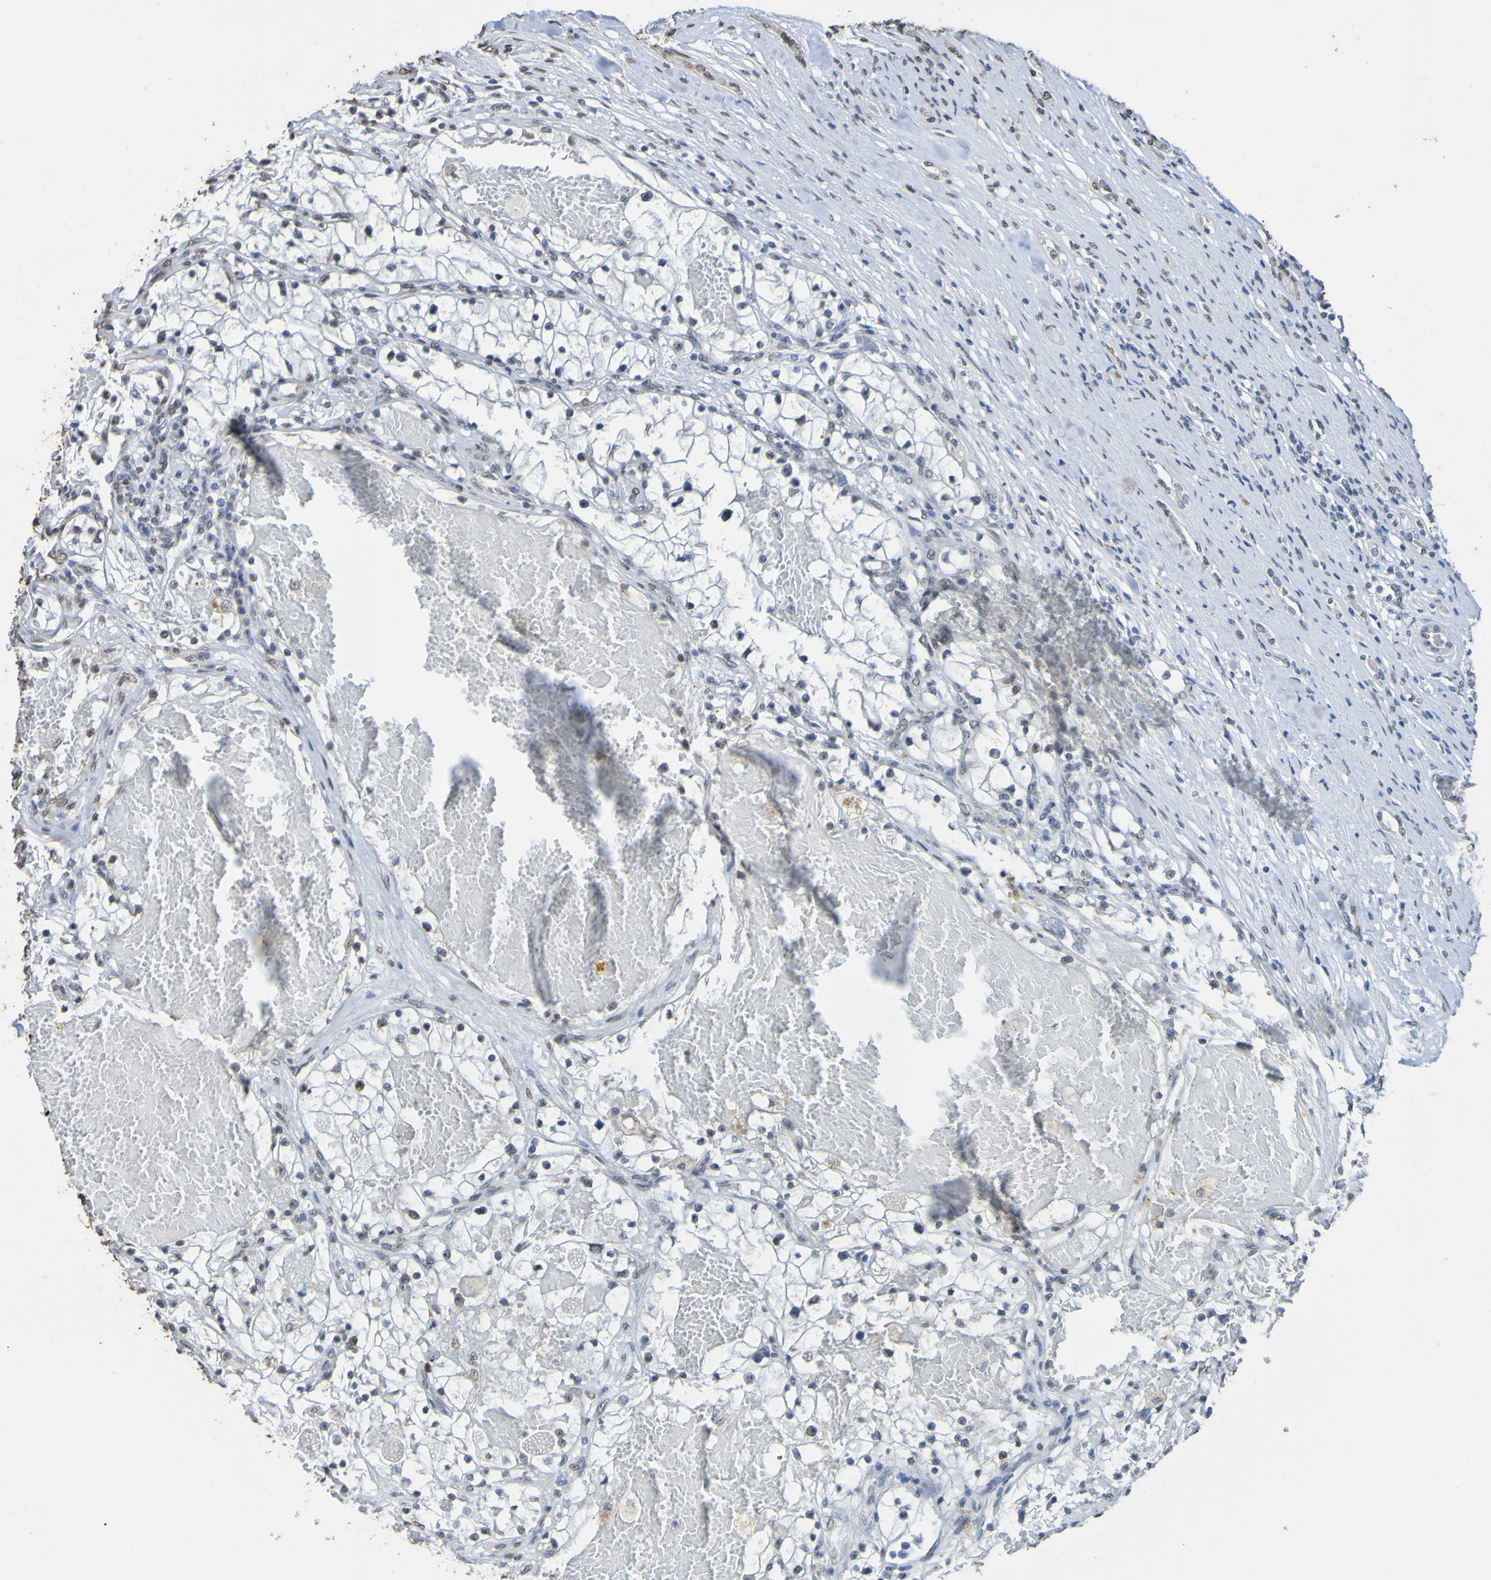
{"staining": {"intensity": "negative", "quantity": "none", "location": "none"}, "tissue": "renal cancer", "cell_type": "Tumor cells", "image_type": "cancer", "snomed": [{"axis": "morphology", "description": "Adenocarcinoma, NOS"}, {"axis": "topography", "description": "Kidney"}], "caption": "An immunohistochemistry (IHC) histopathology image of renal adenocarcinoma is shown. There is no staining in tumor cells of renal adenocarcinoma. (DAB IHC visualized using brightfield microscopy, high magnification).", "gene": "ALKBH2", "patient": {"sex": "male", "age": 68}}